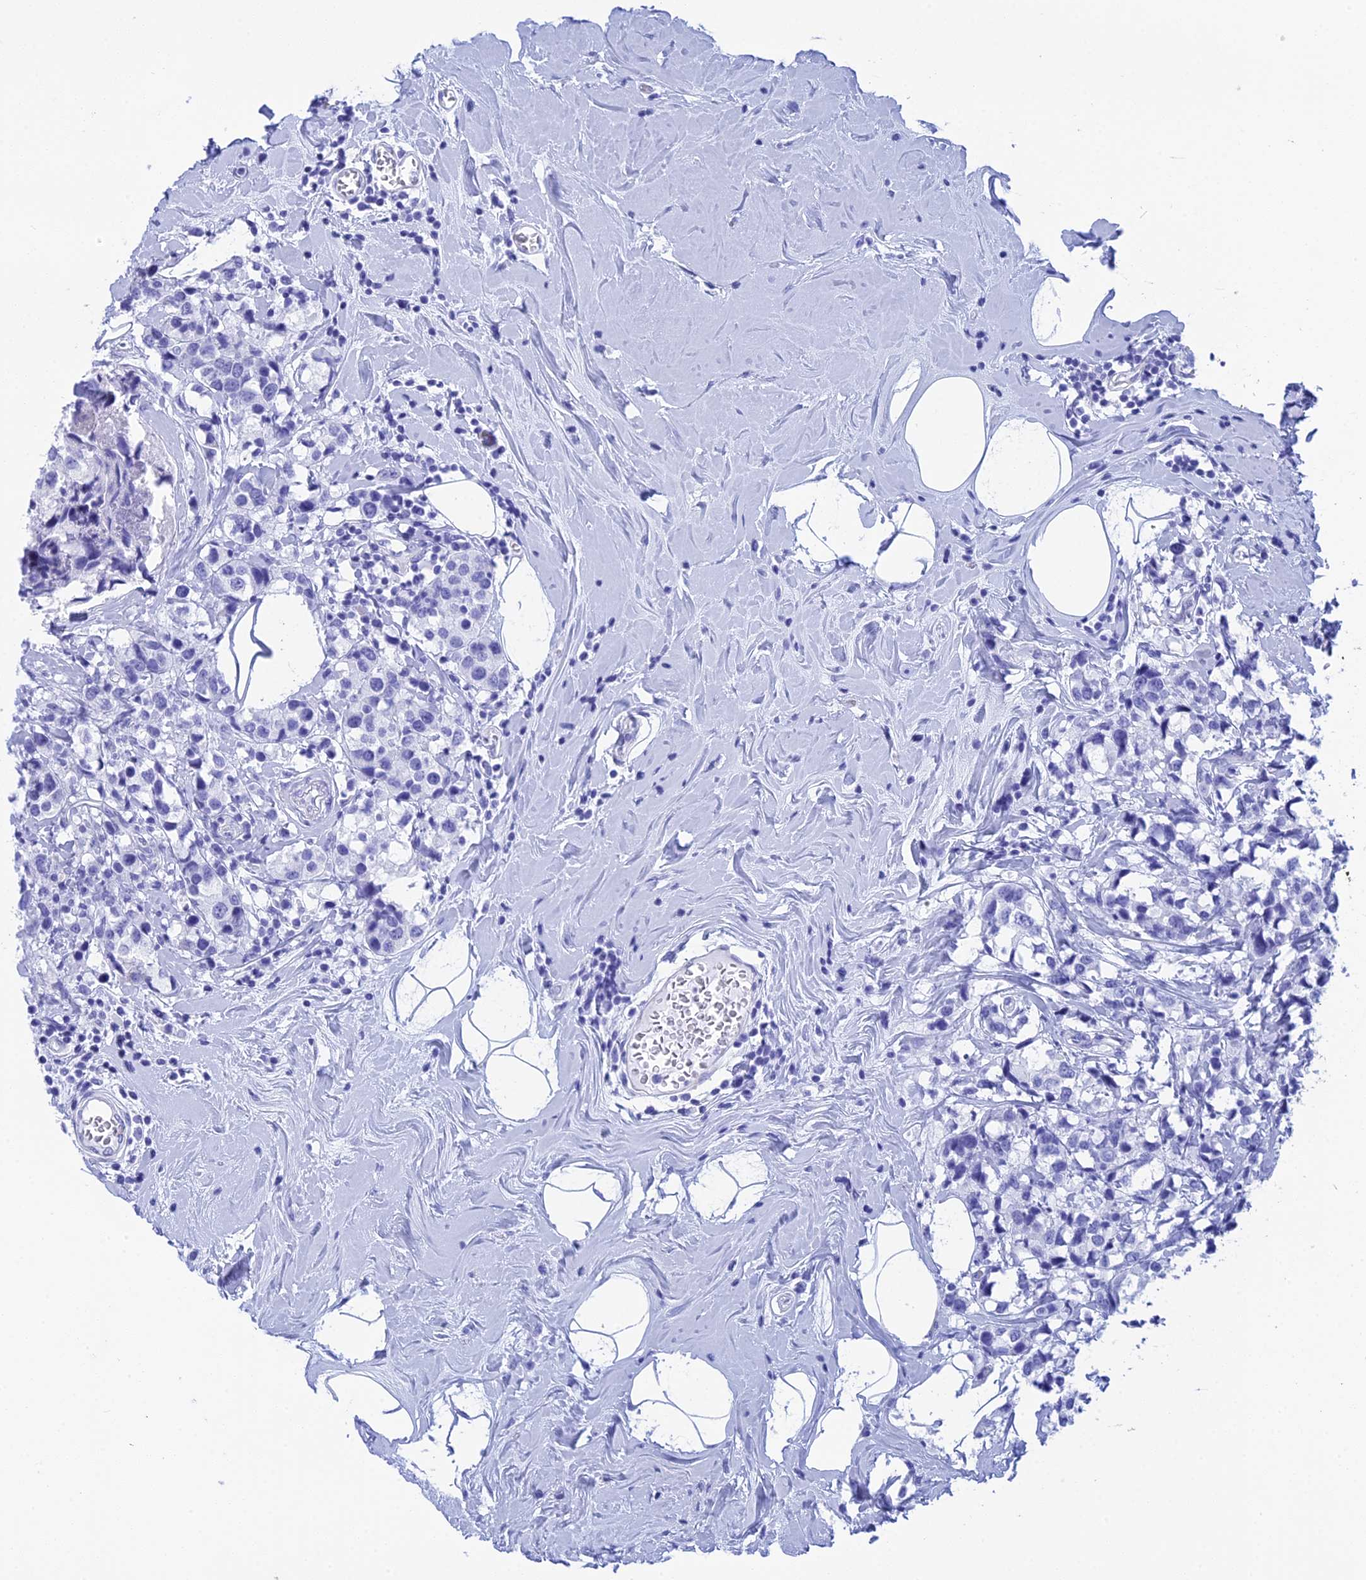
{"staining": {"intensity": "negative", "quantity": "none", "location": "none"}, "tissue": "breast cancer", "cell_type": "Tumor cells", "image_type": "cancer", "snomed": [{"axis": "morphology", "description": "Lobular carcinoma"}, {"axis": "topography", "description": "Breast"}], "caption": "This is an immunohistochemistry image of human breast cancer. There is no staining in tumor cells.", "gene": "TEX101", "patient": {"sex": "female", "age": 59}}